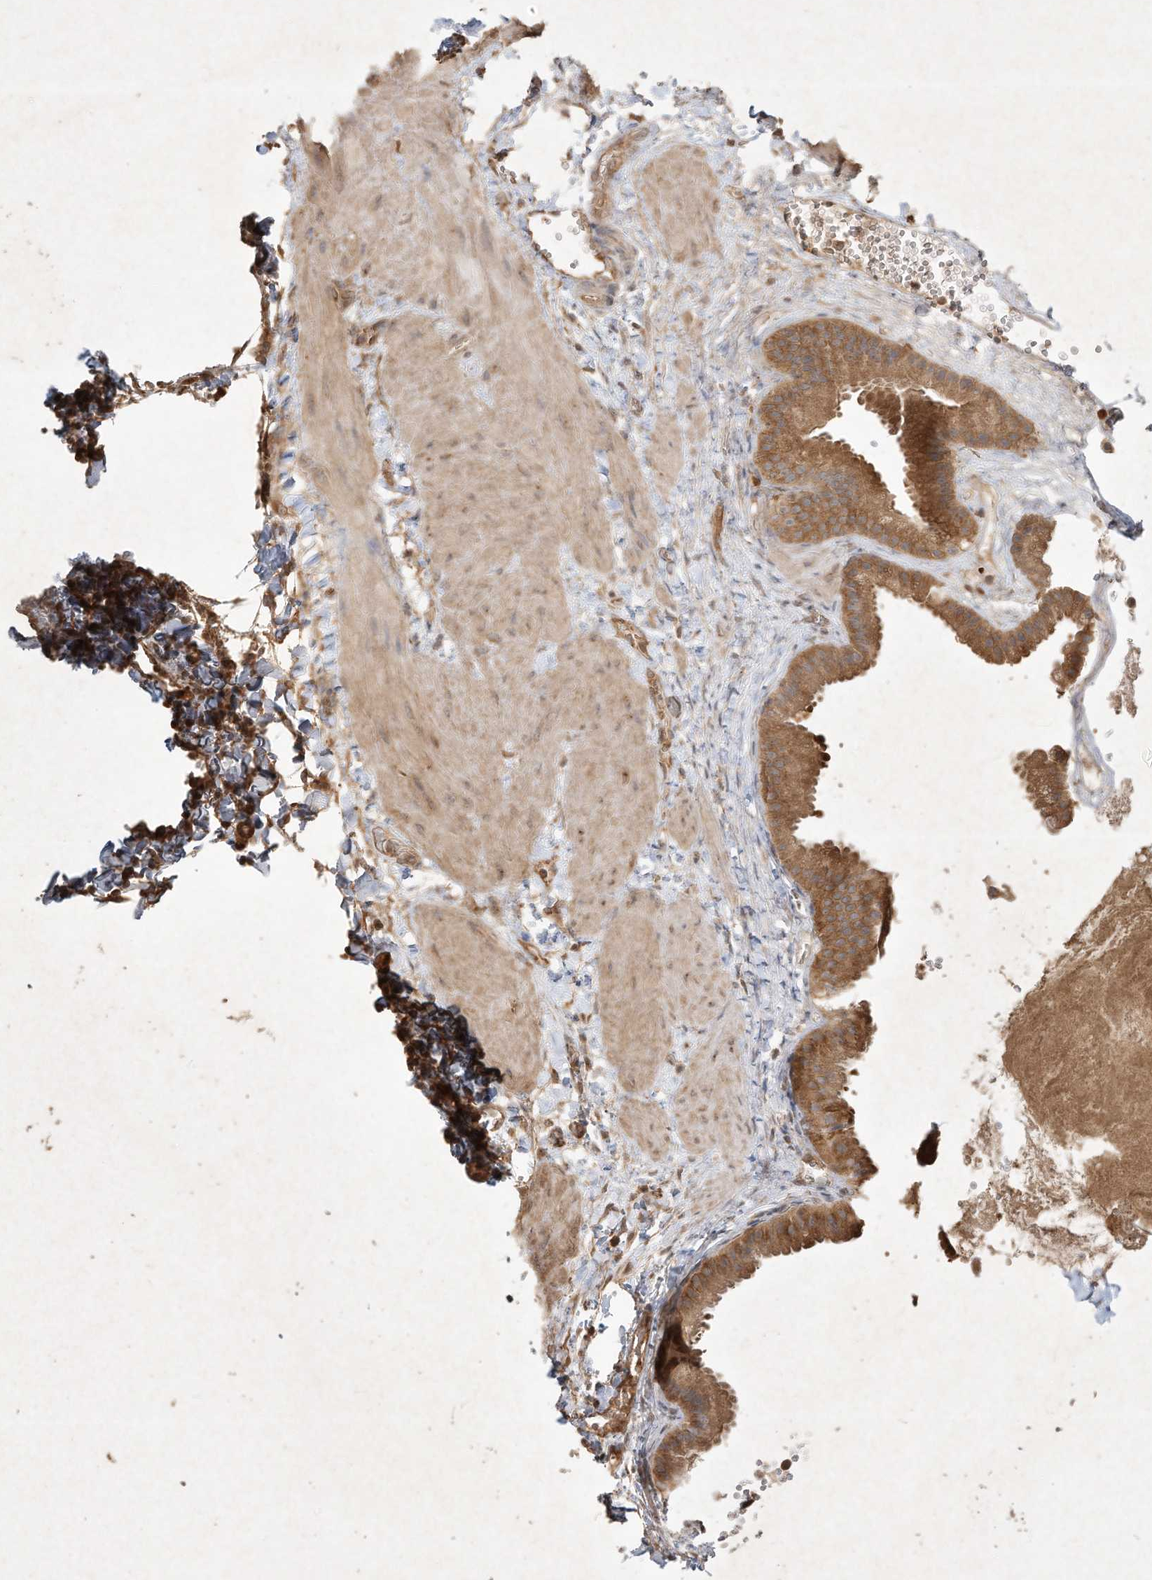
{"staining": {"intensity": "moderate", "quantity": ">75%", "location": "cytoplasmic/membranous"}, "tissue": "gallbladder", "cell_type": "Glandular cells", "image_type": "normal", "snomed": [{"axis": "morphology", "description": "Normal tissue, NOS"}, {"axis": "topography", "description": "Gallbladder"}], "caption": "Immunohistochemistry staining of benign gallbladder, which exhibits medium levels of moderate cytoplasmic/membranous positivity in about >75% of glandular cells indicating moderate cytoplasmic/membranous protein positivity. The staining was performed using DAB (3,3'-diaminobenzidine) (brown) for protein detection and nuclei were counterstained in hematoxylin (blue).", "gene": "DYNC1I2", "patient": {"sex": "male", "age": 55}}